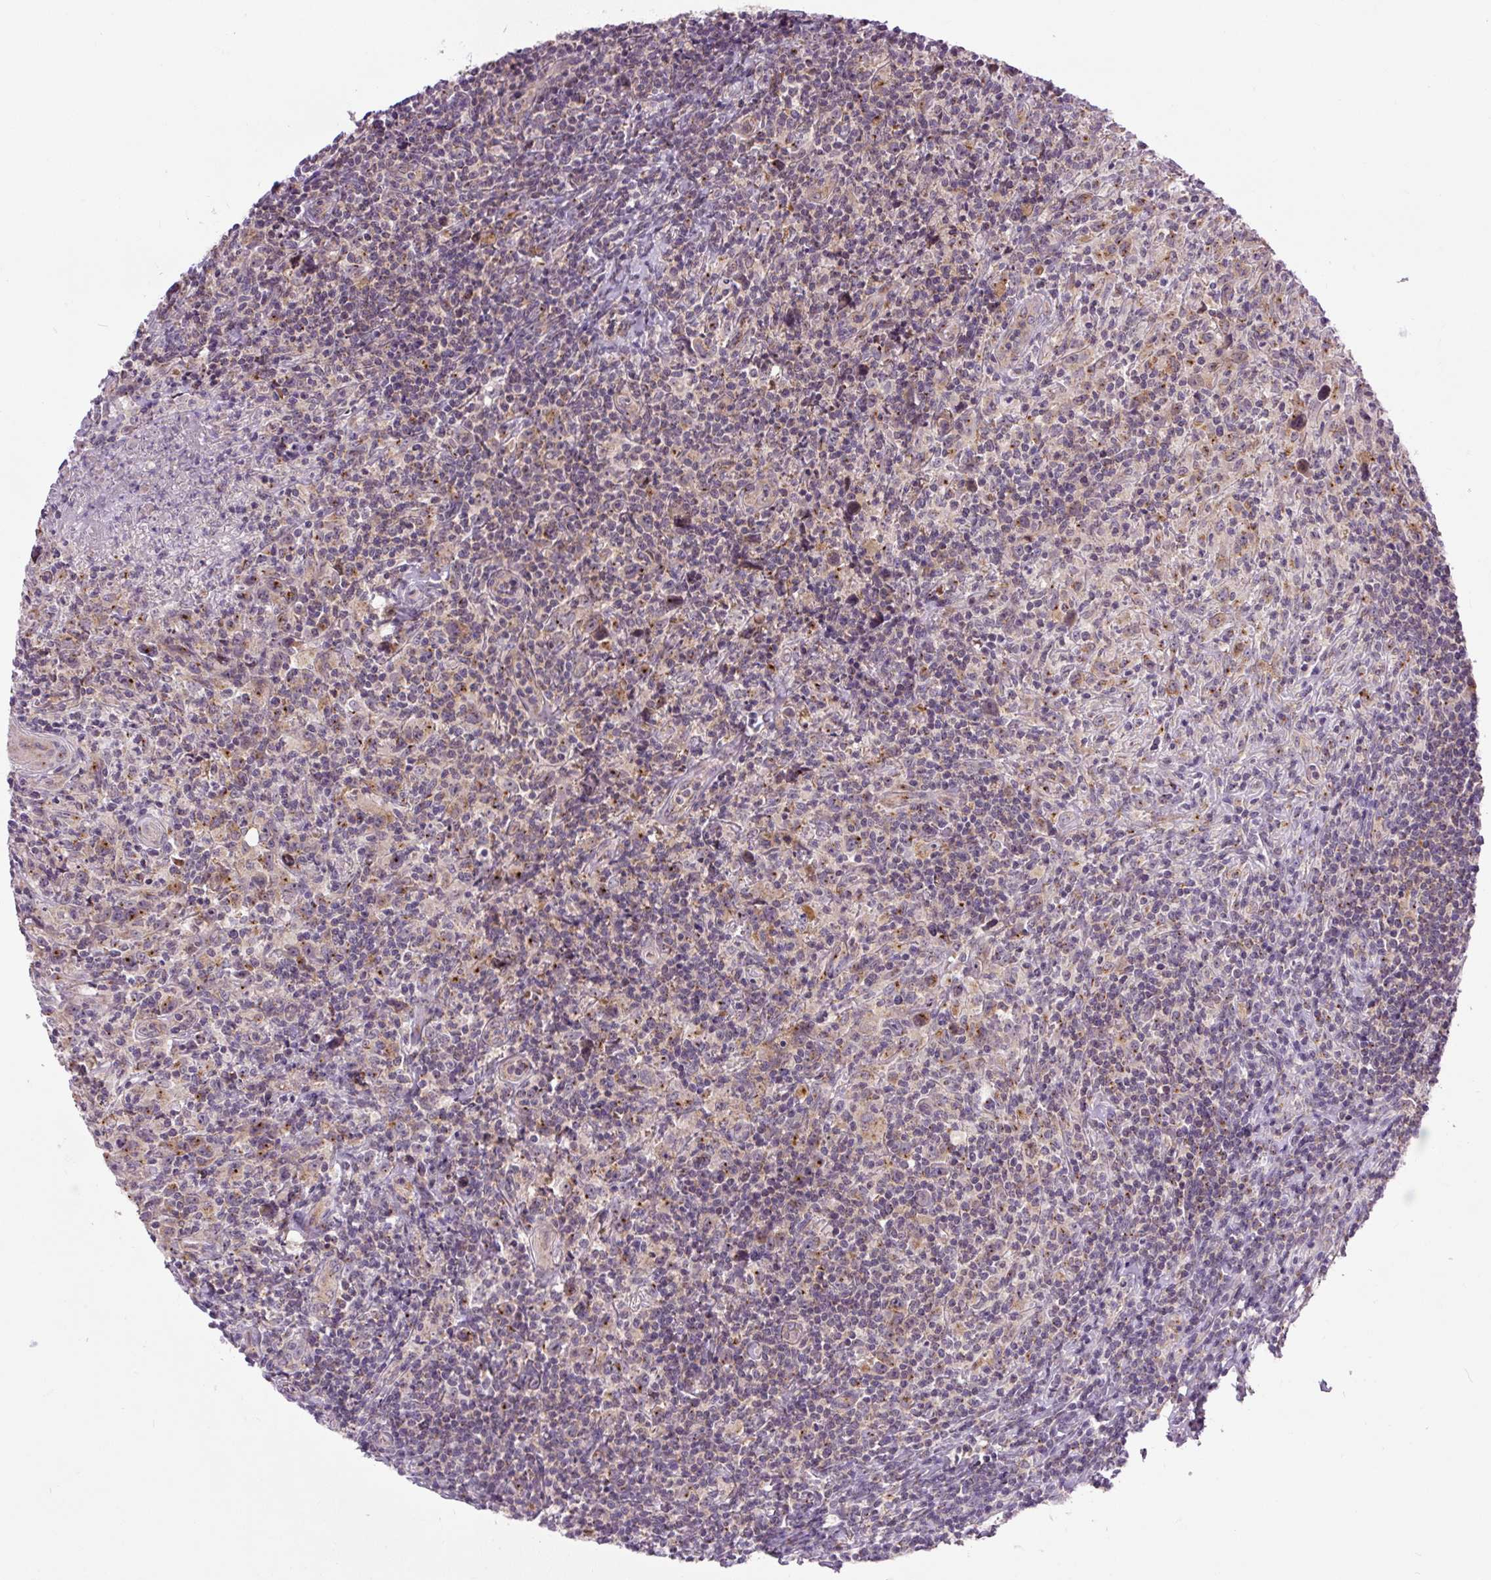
{"staining": {"intensity": "moderate", "quantity": ">75%", "location": "cytoplasmic/membranous"}, "tissue": "lymphoma", "cell_type": "Tumor cells", "image_type": "cancer", "snomed": [{"axis": "morphology", "description": "Hodgkin's disease, NOS"}, {"axis": "topography", "description": "Lymph node"}], "caption": "An immunohistochemistry (IHC) histopathology image of neoplastic tissue is shown. Protein staining in brown highlights moderate cytoplasmic/membranous positivity in lymphoma within tumor cells.", "gene": "PCM1", "patient": {"sex": "female", "age": 18}}